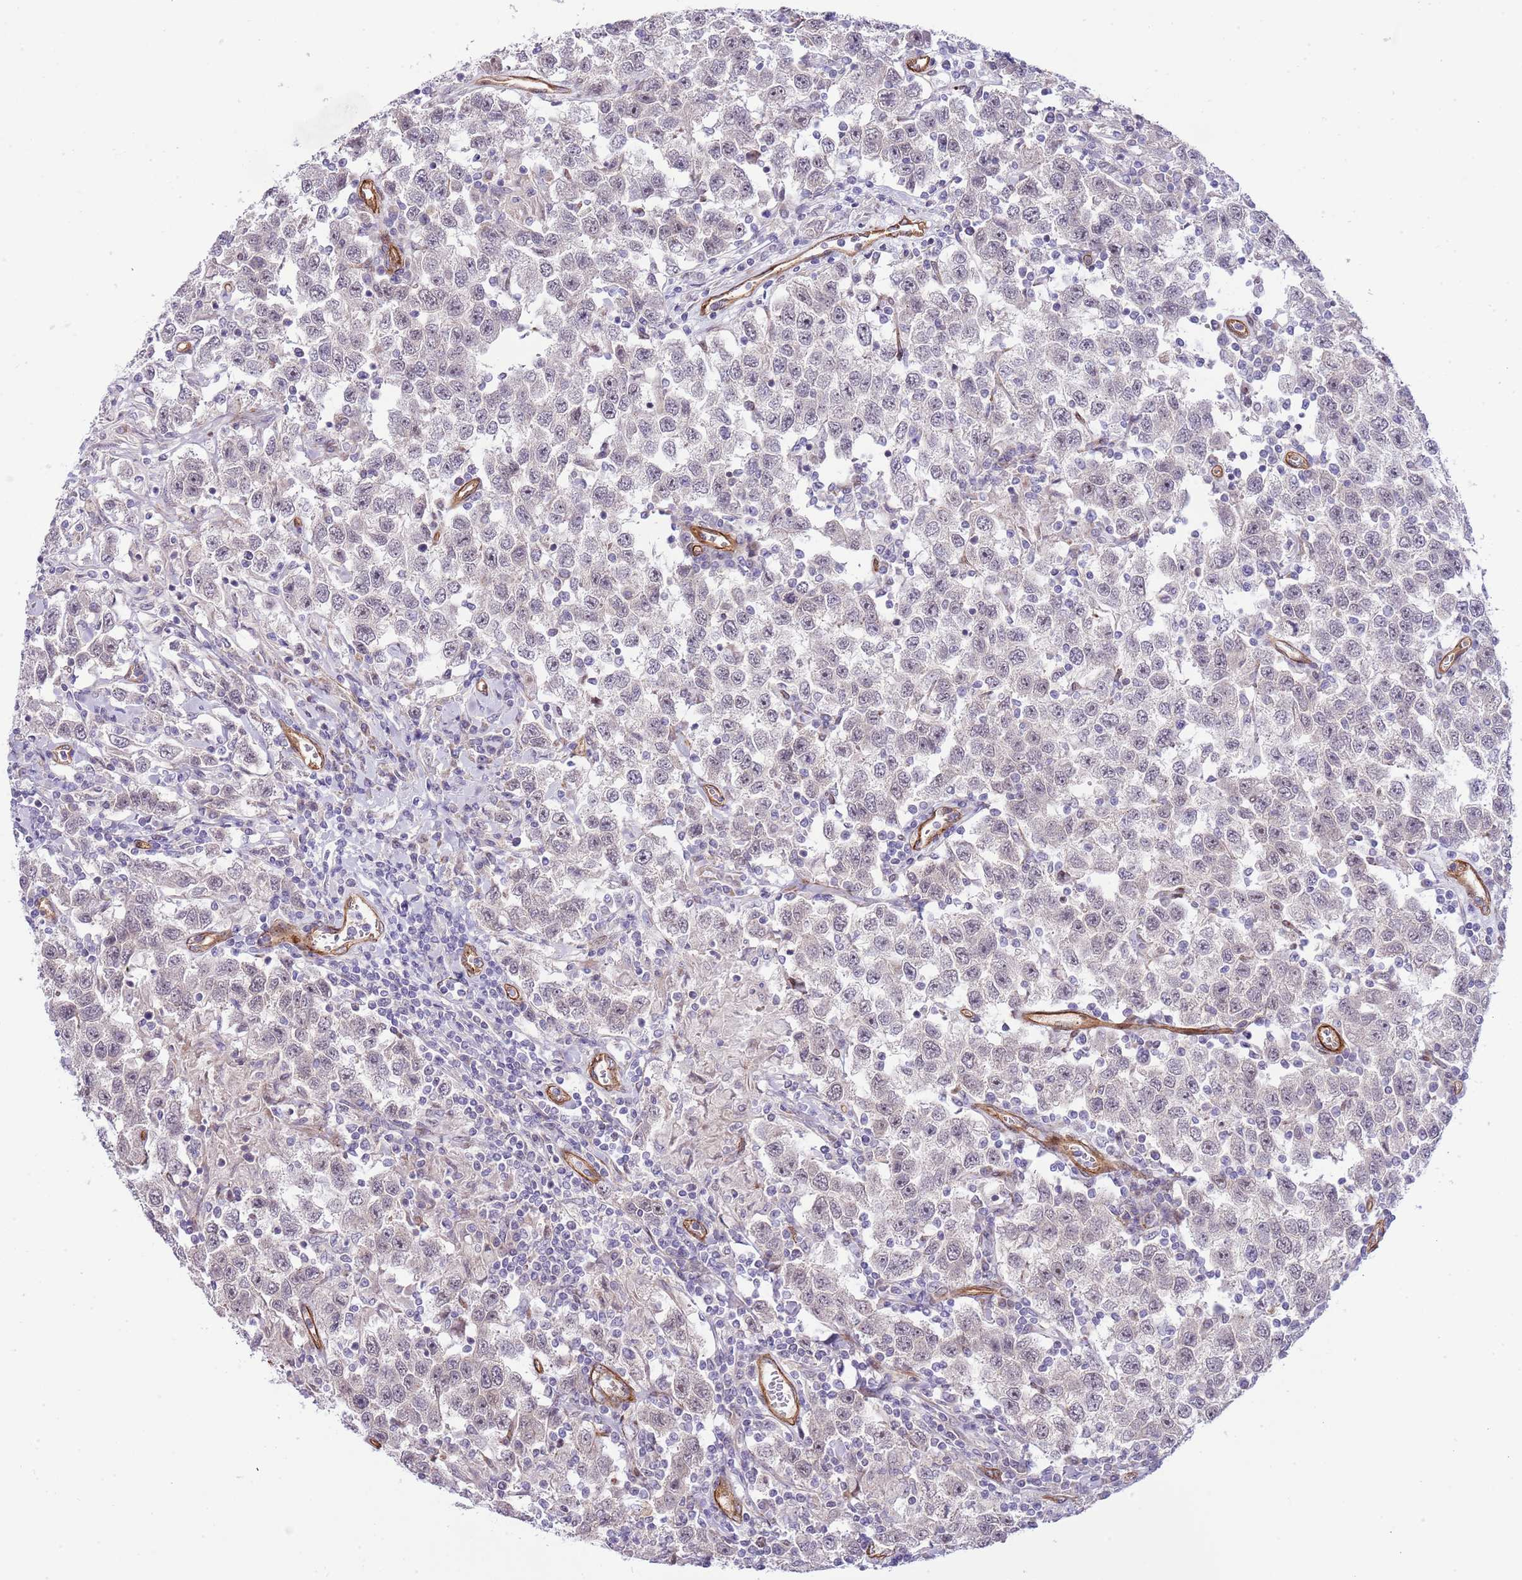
{"staining": {"intensity": "negative", "quantity": "none", "location": "none"}, "tissue": "testis cancer", "cell_type": "Tumor cells", "image_type": "cancer", "snomed": [{"axis": "morphology", "description": "Seminoma, NOS"}, {"axis": "topography", "description": "Testis"}], "caption": "The histopathology image reveals no significant positivity in tumor cells of seminoma (testis). (Stains: DAB immunohistochemistry (IHC) with hematoxylin counter stain, Microscopy: brightfield microscopy at high magnification).", "gene": "NEK3", "patient": {"sex": "male", "age": 41}}